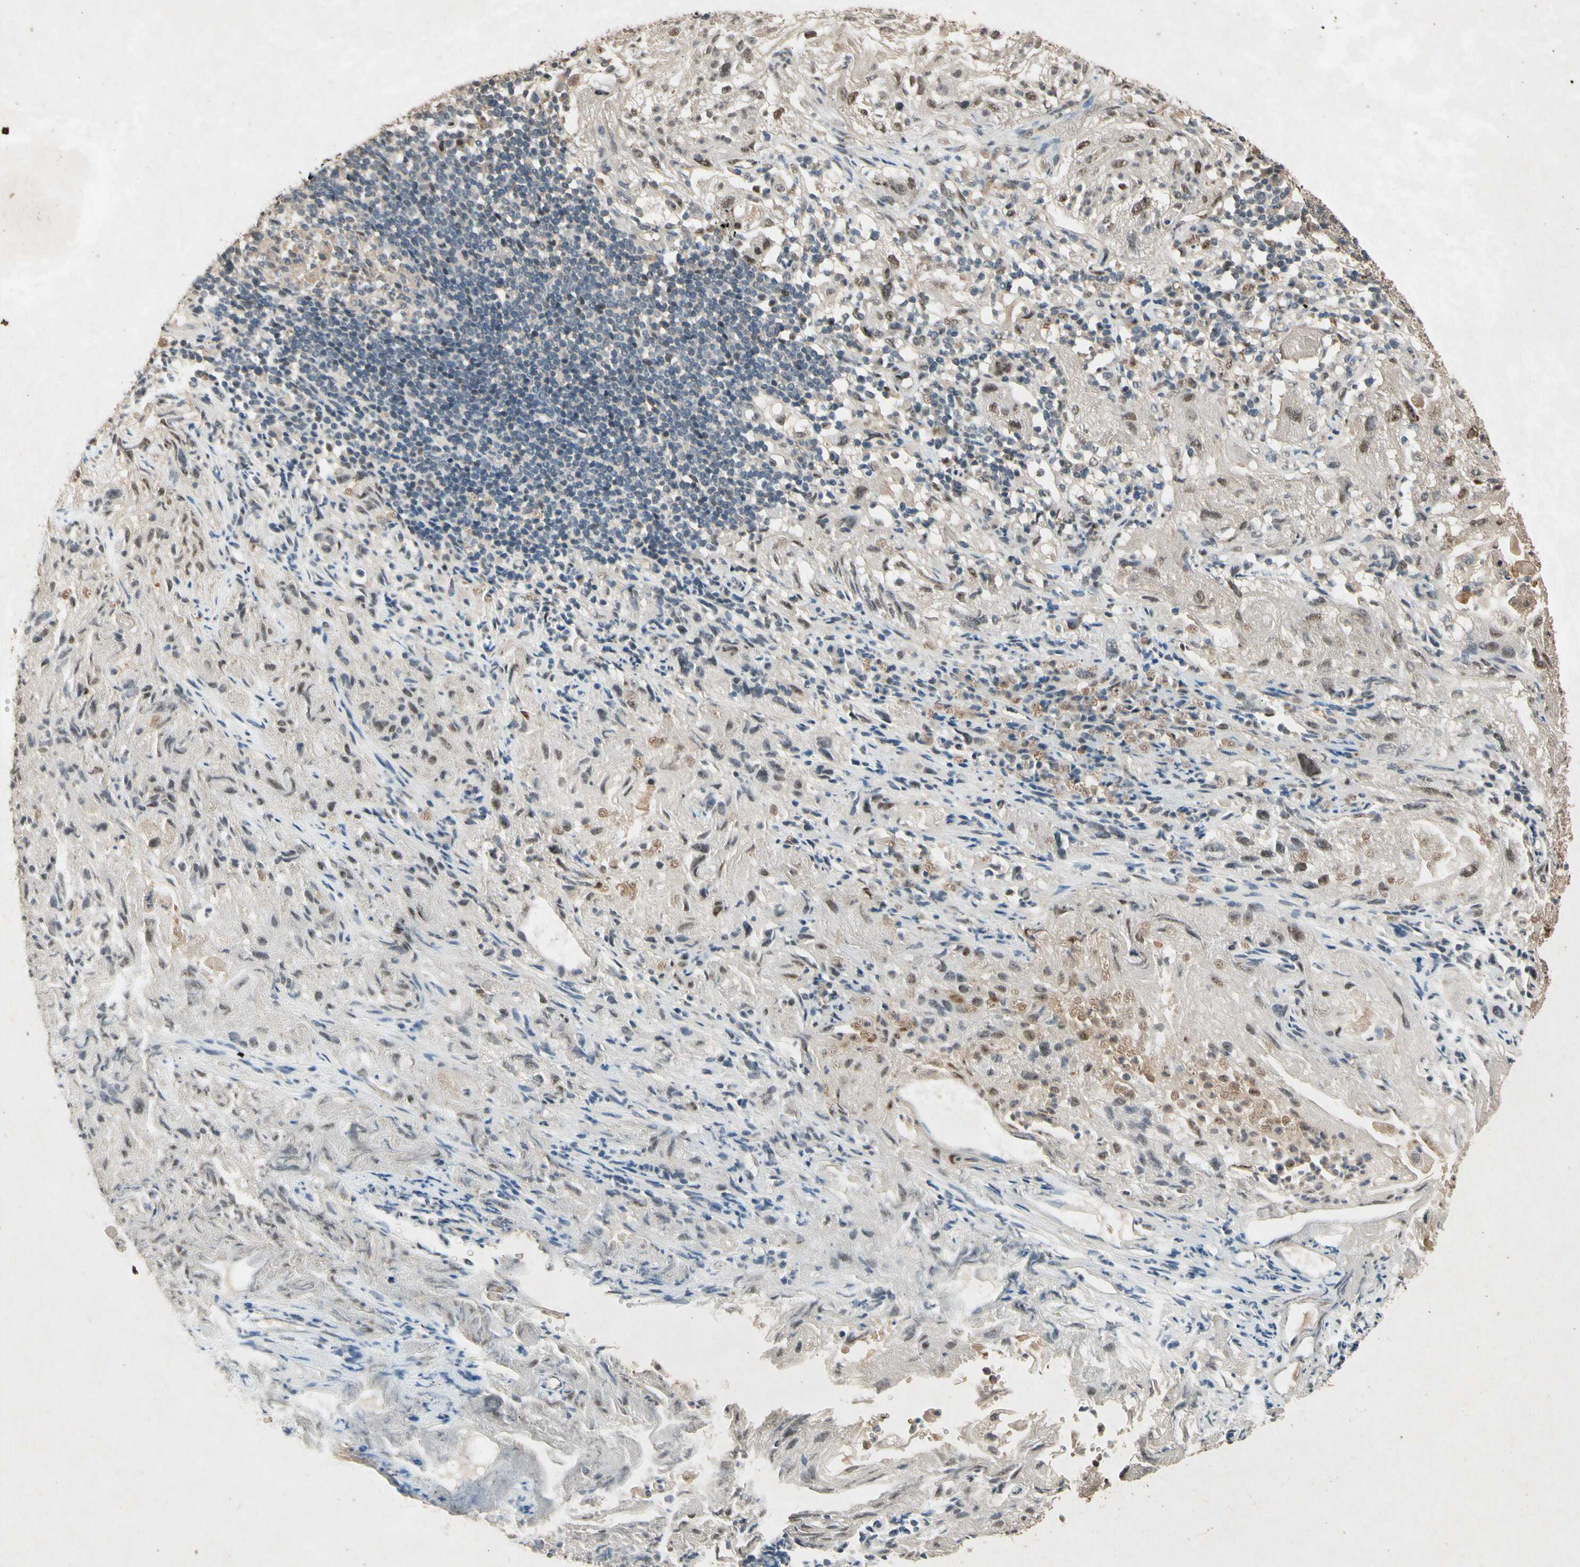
{"staining": {"intensity": "strong", "quantity": "25%-75%", "location": "nuclear"}, "tissue": "lung cancer", "cell_type": "Tumor cells", "image_type": "cancer", "snomed": [{"axis": "morphology", "description": "Inflammation, NOS"}, {"axis": "morphology", "description": "Squamous cell carcinoma, NOS"}, {"axis": "topography", "description": "Lymph node"}, {"axis": "topography", "description": "Soft tissue"}, {"axis": "topography", "description": "Lung"}], "caption": "Immunohistochemistry (IHC) staining of lung squamous cell carcinoma, which demonstrates high levels of strong nuclear positivity in approximately 25%-75% of tumor cells indicating strong nuclear protein staining. The staining was performed using DAB (brown) for protein detection and nuclei were counterstained in hematoxylin (blue).", "gene": "PML", "patient": {"sex": "male", "age": 66}}